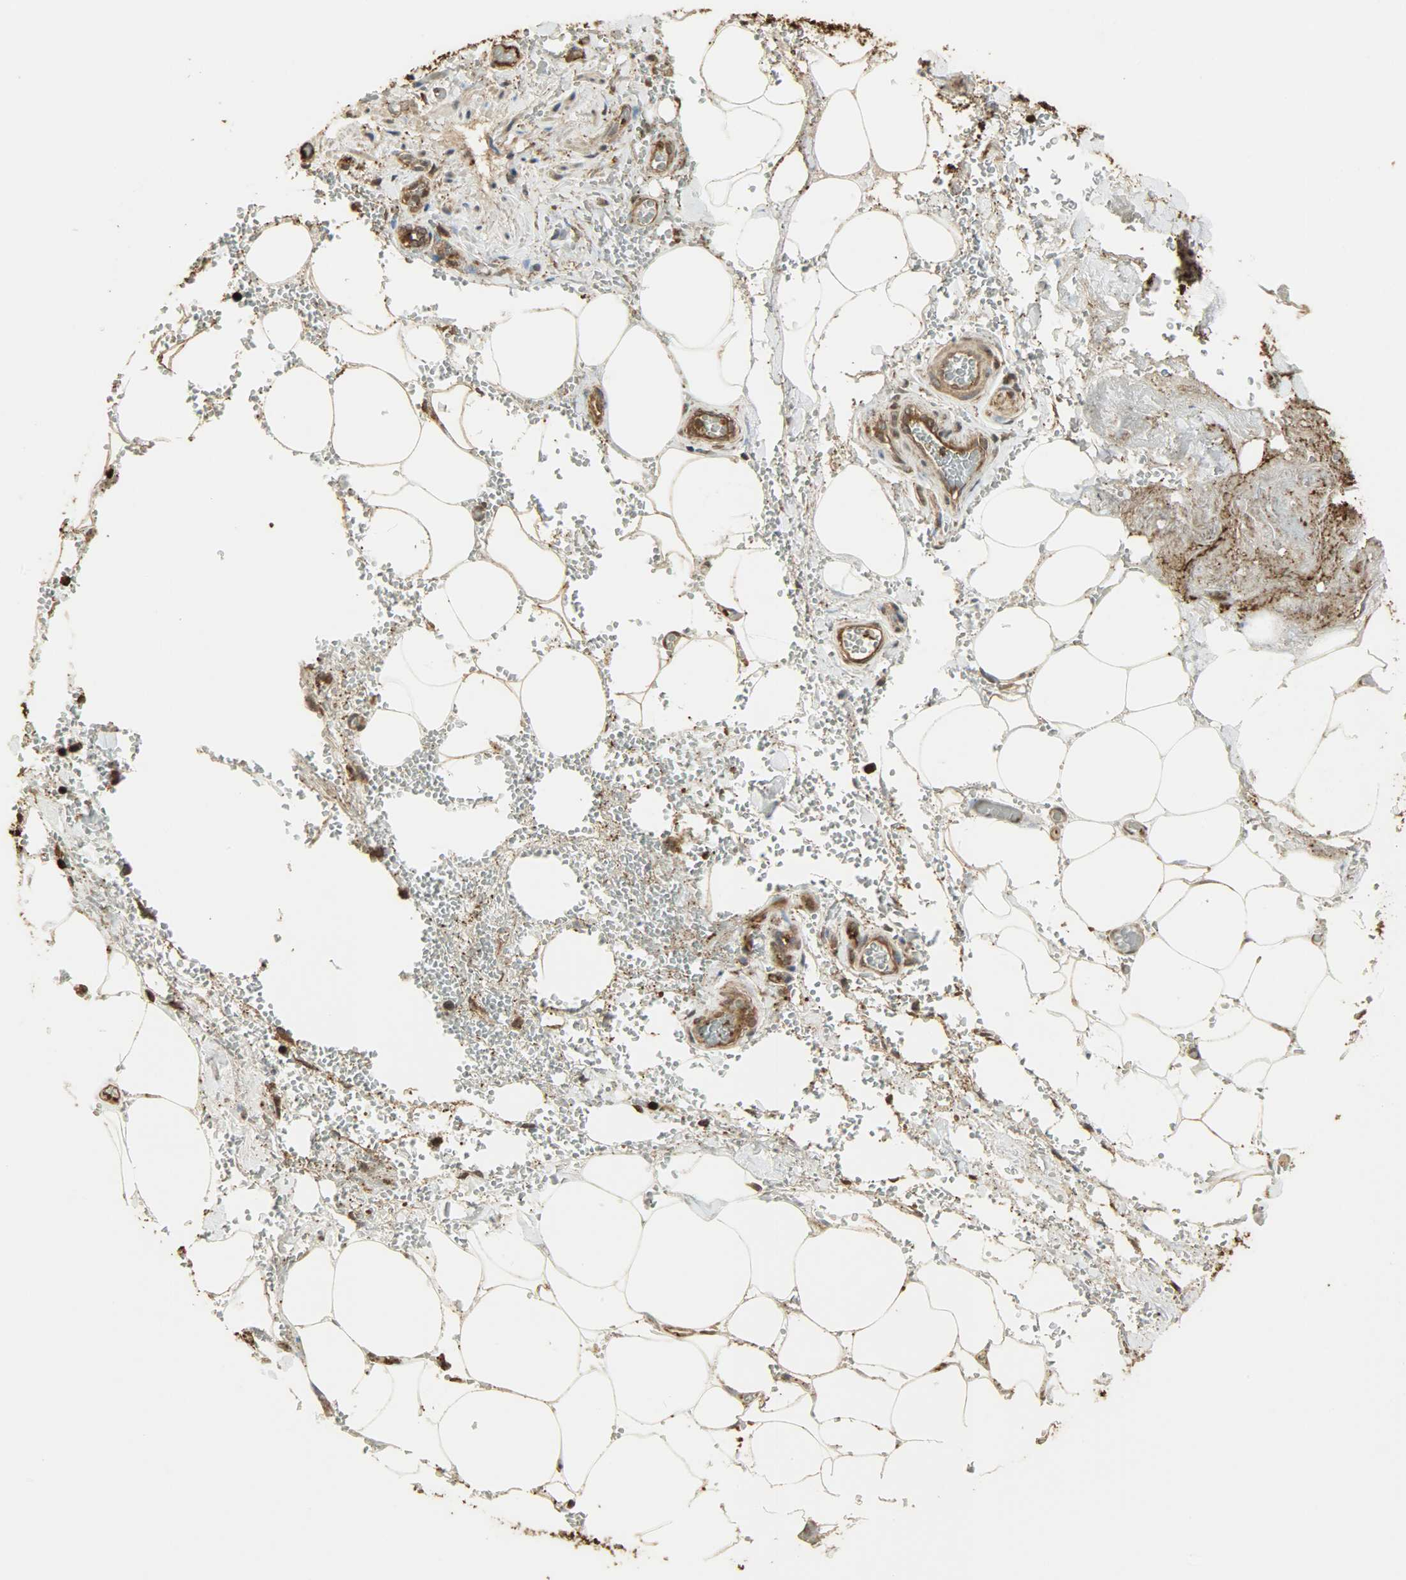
{"staining": {"intensity": "moderate", "quantity": ">75%", "location": "cytoplasmic/membranous,nuclear"}, "tissue": "adipose tissue", "cell_type": "Adipocytes", "image_type": "normal", "snomed": [{"axis": "morphology", "description": "Normal tissue, NOS"}, {"axis": "morphology", "description": "Cholangiocarcinoma"}, {"axis": "topography", "description": "Liver"}, {"axis": "topography", "description": "Peripheral nerve tissue"}], "caption": "This histopathology image demonstrates IHC staining of benign human adipose tissue, with medium moderate cytoplasmic/membranous,nuclear staining in about >75% of adipocytes.", "gene": "YWHAZ", "patient": {"sex": "male", "age": 50}}